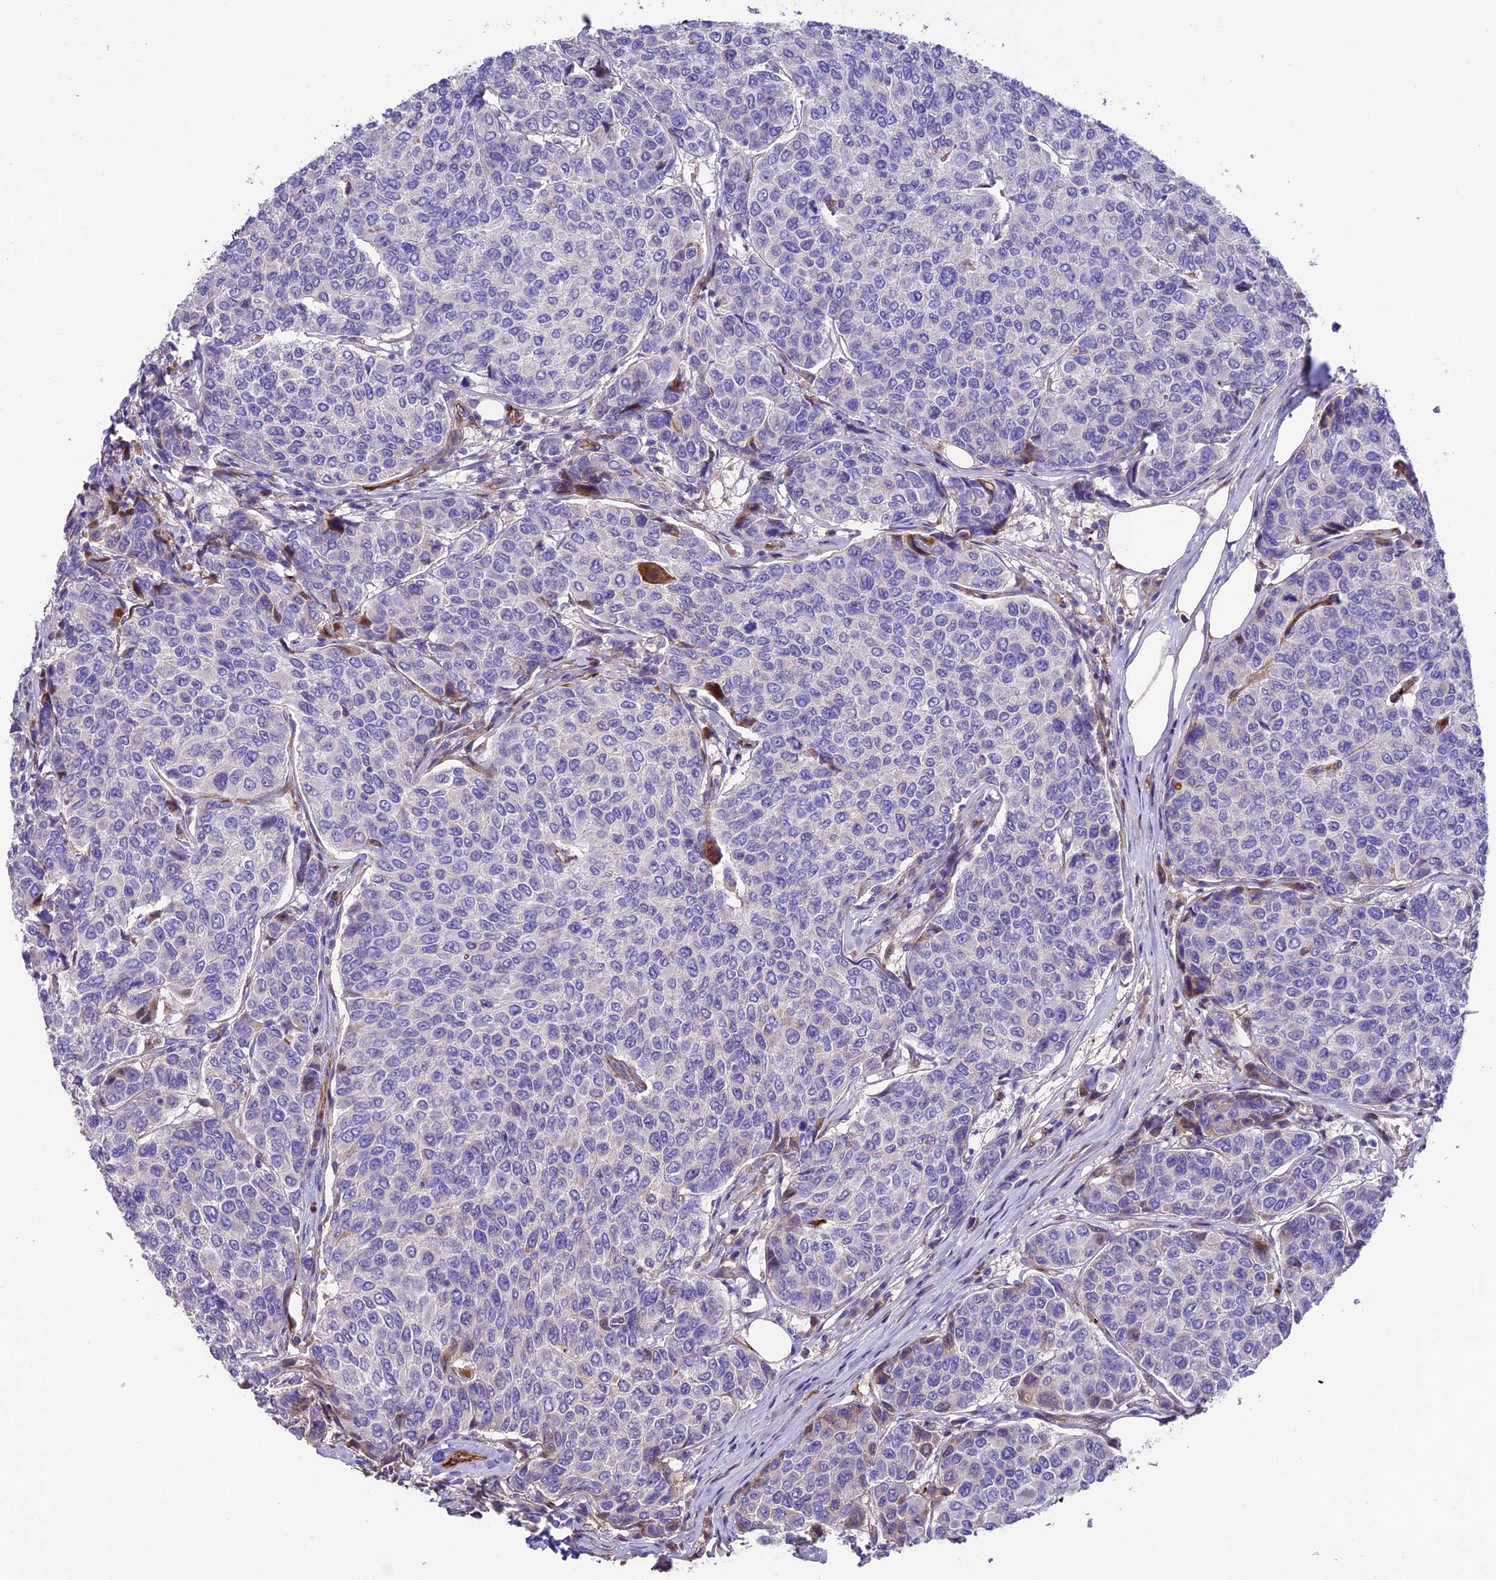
{"staining": {"intensity": "negative", "quantity": "none", "location": "none"}, "tissue": "breast cancer", "cell_type": "Tumor cells", "image_type": "cancer", "snomed": [{"axis": "morphology", "description": "Duct carcinoma"}, {"axis": "topography", "description": "Breast"}], "caption": "IHC of breast cancer (invasive ductal carcinoma) demonstrates no positivity in tumor cells.", "gene": "REX1BD", "patient": {"sex": "female", "age": 55}}